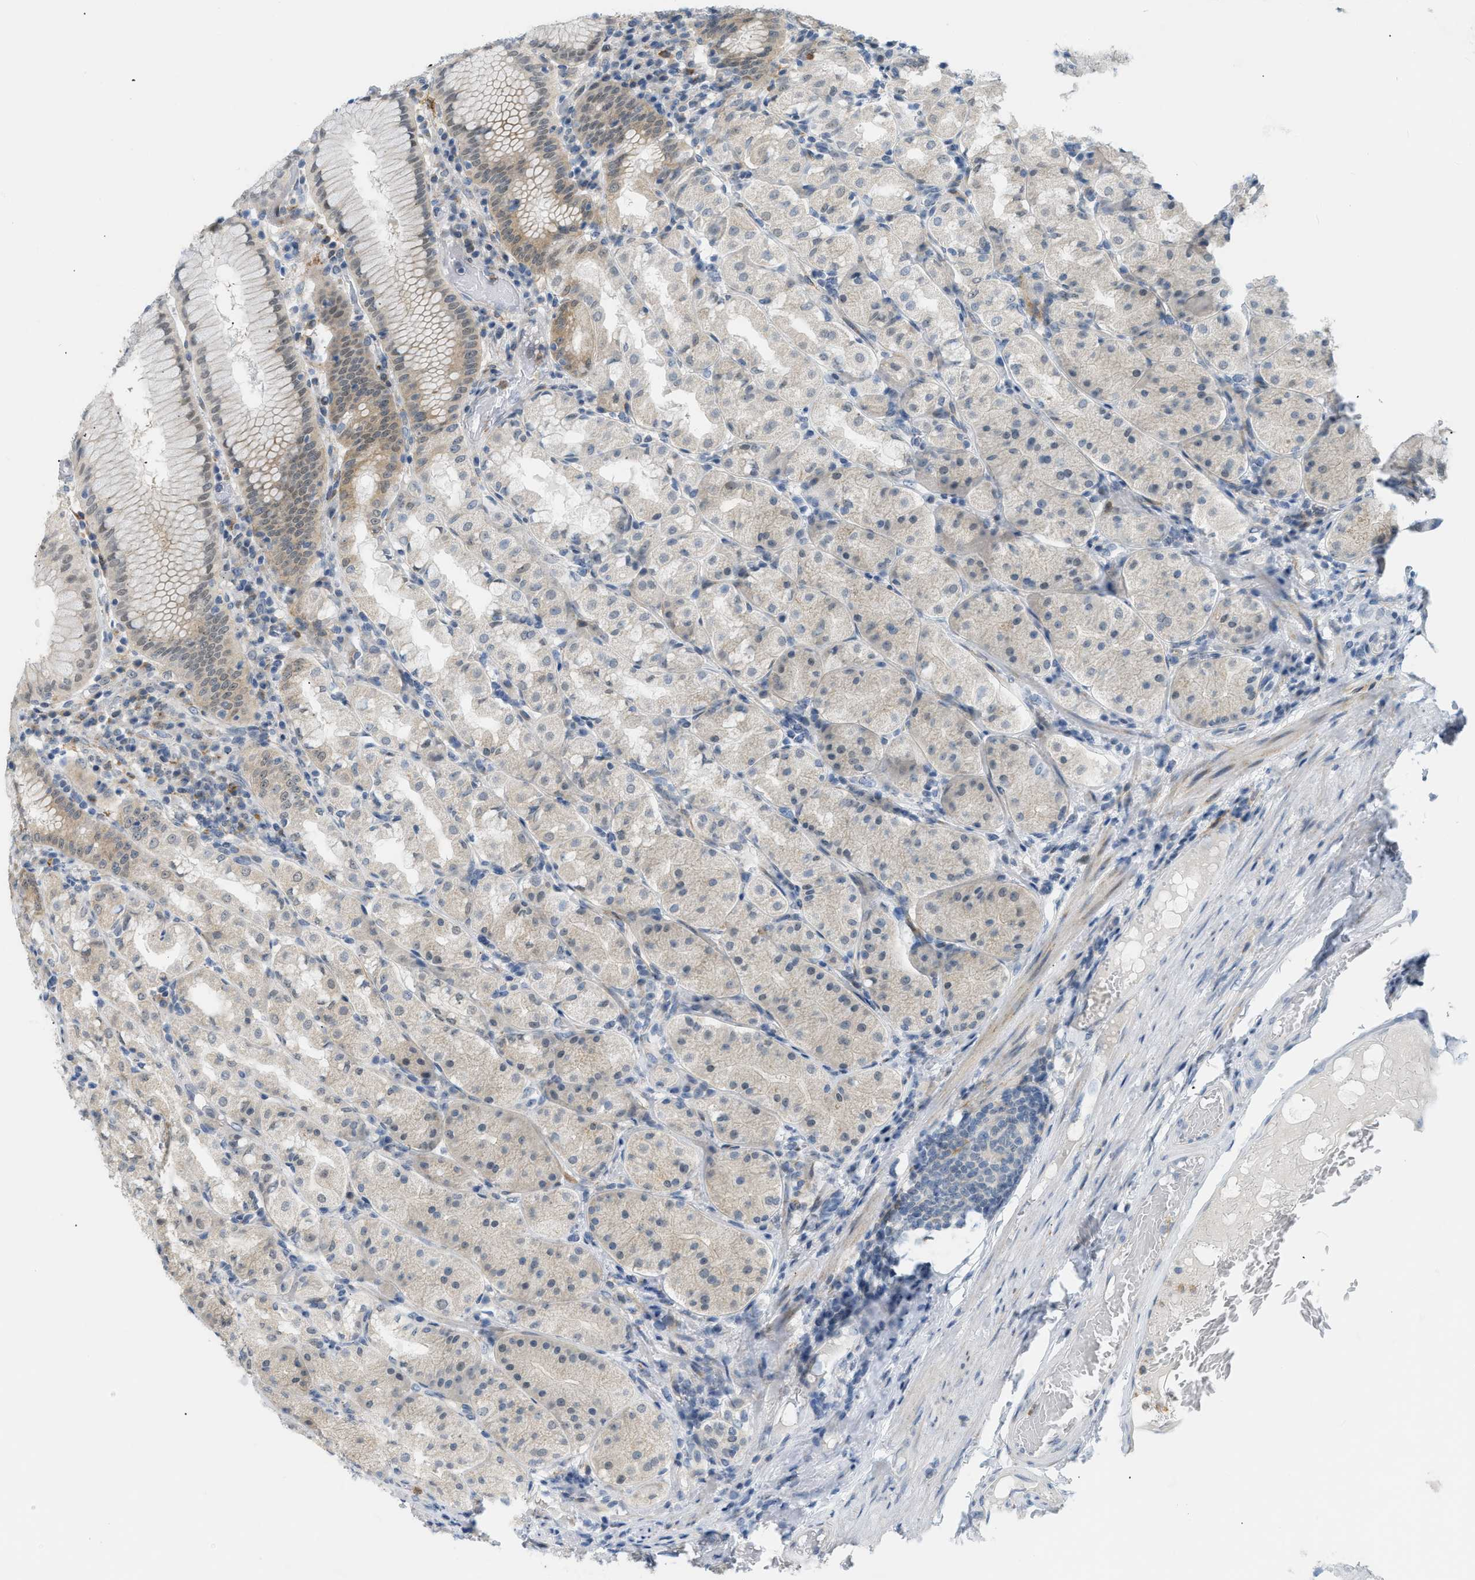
{"staining": {"intensity": "moderate", "quantity": "<25%", "location": "cytoplasmic/membranous"}, "tissue": "stomach", "cell_type": "Glandular cells", "image_type": "normal", "snomed": [{"axis": "morphology", "description": "Normal tissue, NOS"}, {"axis": "topography", "description": "Stomach"}, {"axis": "topography", "description": "Stomach, lower"}], "caption": "The immunohistochemical stain highlights moderate cytoplasmic/membranous expression in glandular cells of benign stomach. Ihc stains the protein of interest in brown and the nuclei are stained blue.", "gene": "ZNF408", "patient": {"sex": "female", "age": 56}}